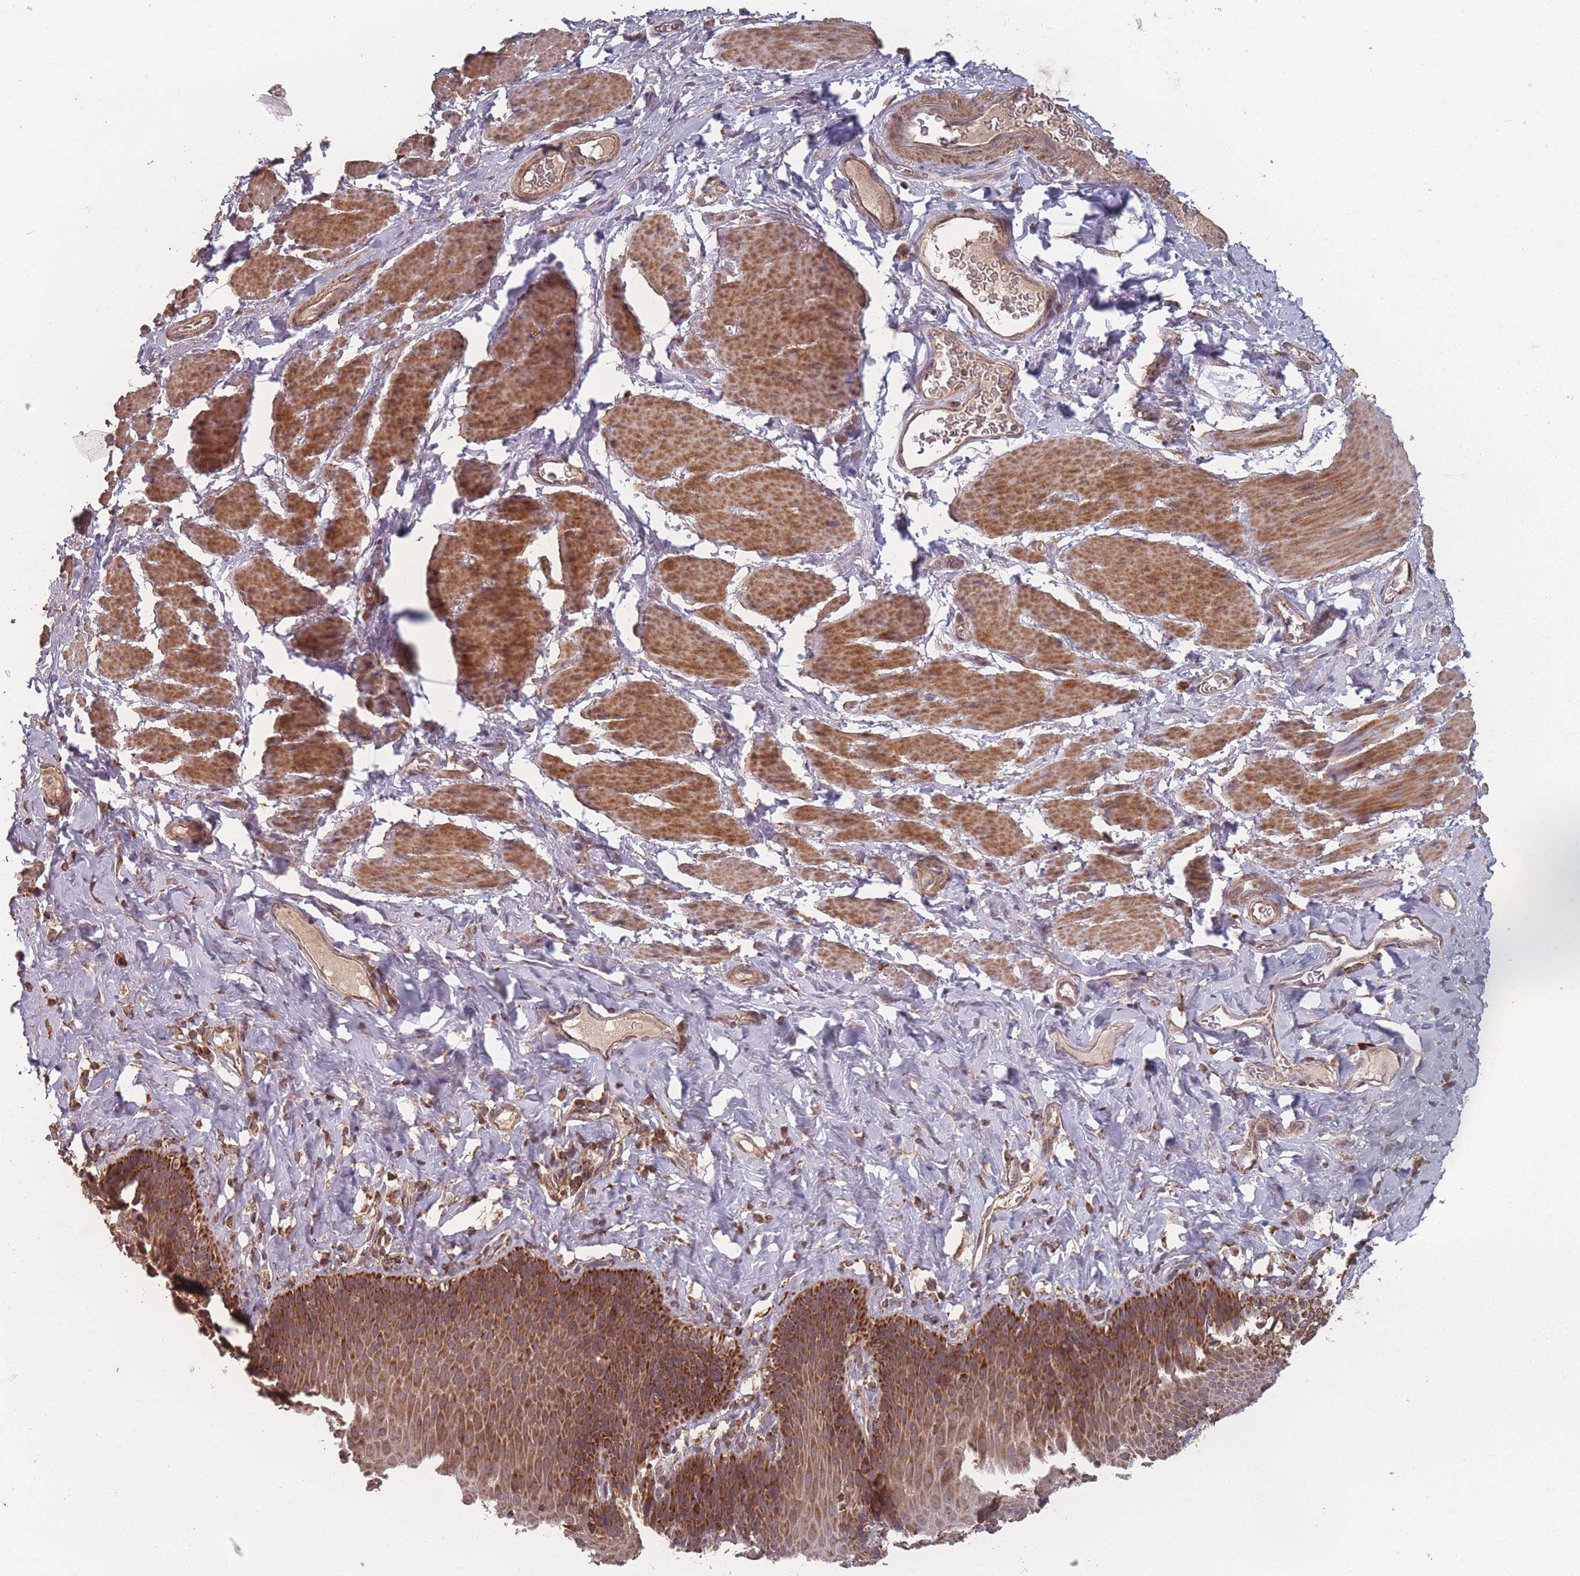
{"staining": {"intensity": "strong", "quantity": ">75%", "location": "cytoplasmic/membranous"}, "tissue": "esophagus", "cell_type": "Squamous epithelial cells", "image_type": "normal", "snomed": [{"axis": "morphology", "description": "Normal tissue, NOS"}, {"axis": "topography", "description": "Esophagus"}], "caption": "IHC of benign human esophagus displays high levels of strong cytoplasmic/membranous expression in about >75% of squamous epithelial cells. (DAB IHC with brightfield microscopy, high magnification).", "gene": "LYRM7", "patient": {"sex": "female", "age": 61}}